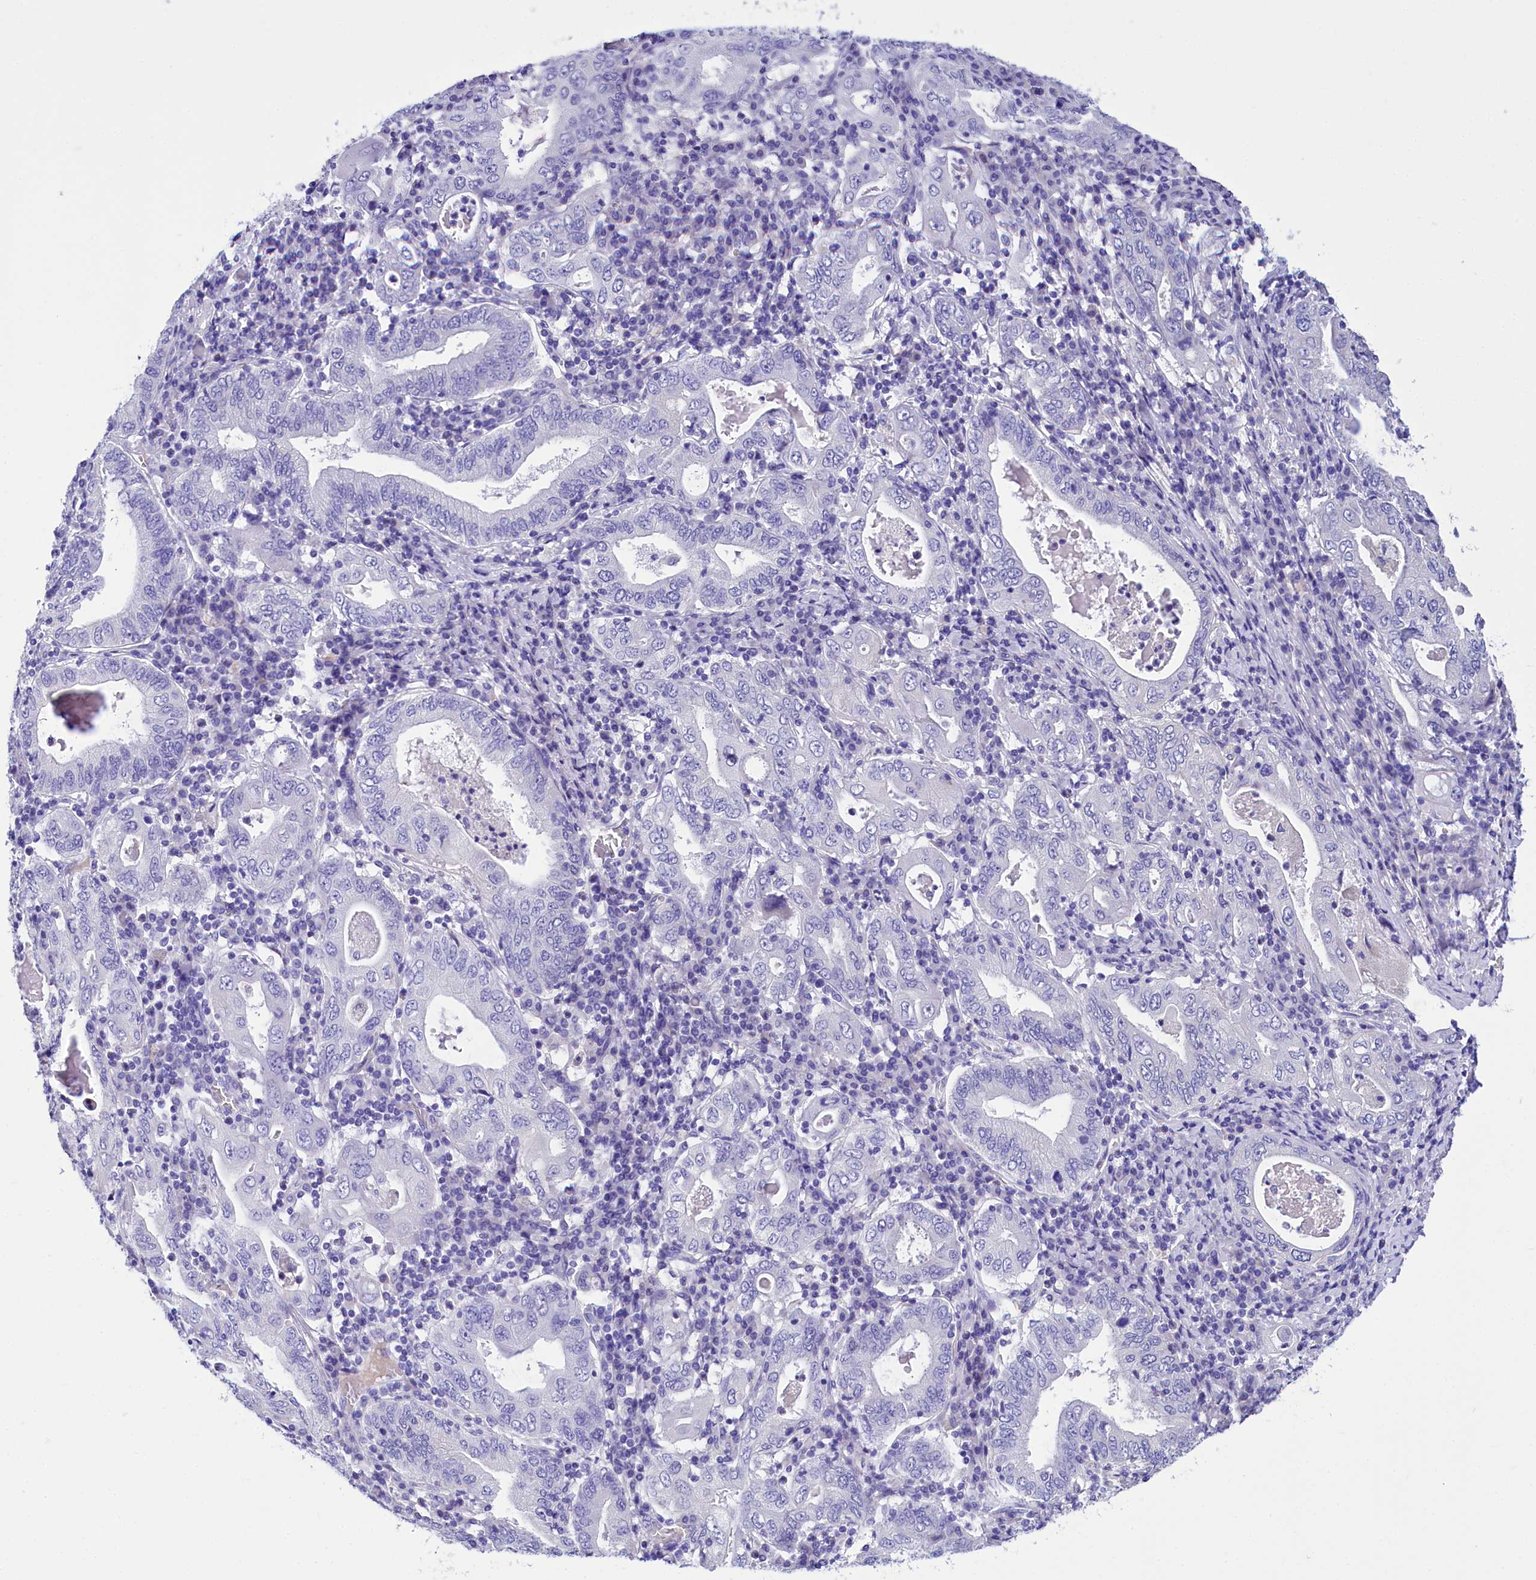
{"staining": {"intensity": "negative", "quantity": "none", "location": "none"}, "tissue": "stomach cancer", "cell_type": "Tumor cells", "image_type": "cancer", "snomed": [{"axis": "morphology", "description": "Normal tissue, NOS"}, {"axis": "morphology", "description": "Adenocarcinoma, NOS"}, {"axis": "topography", "description": "Esophagus"}, {"axis": "topography", "description": "Stomach, upper"}, {"axis": "topography", "description": "Peripheral nerve tissue"}], "caption": "Tumor cells show no significant protein positivity in stomach cancer.", "gene": "TTC36", "patient": {"sex": "male", "age": 62}}